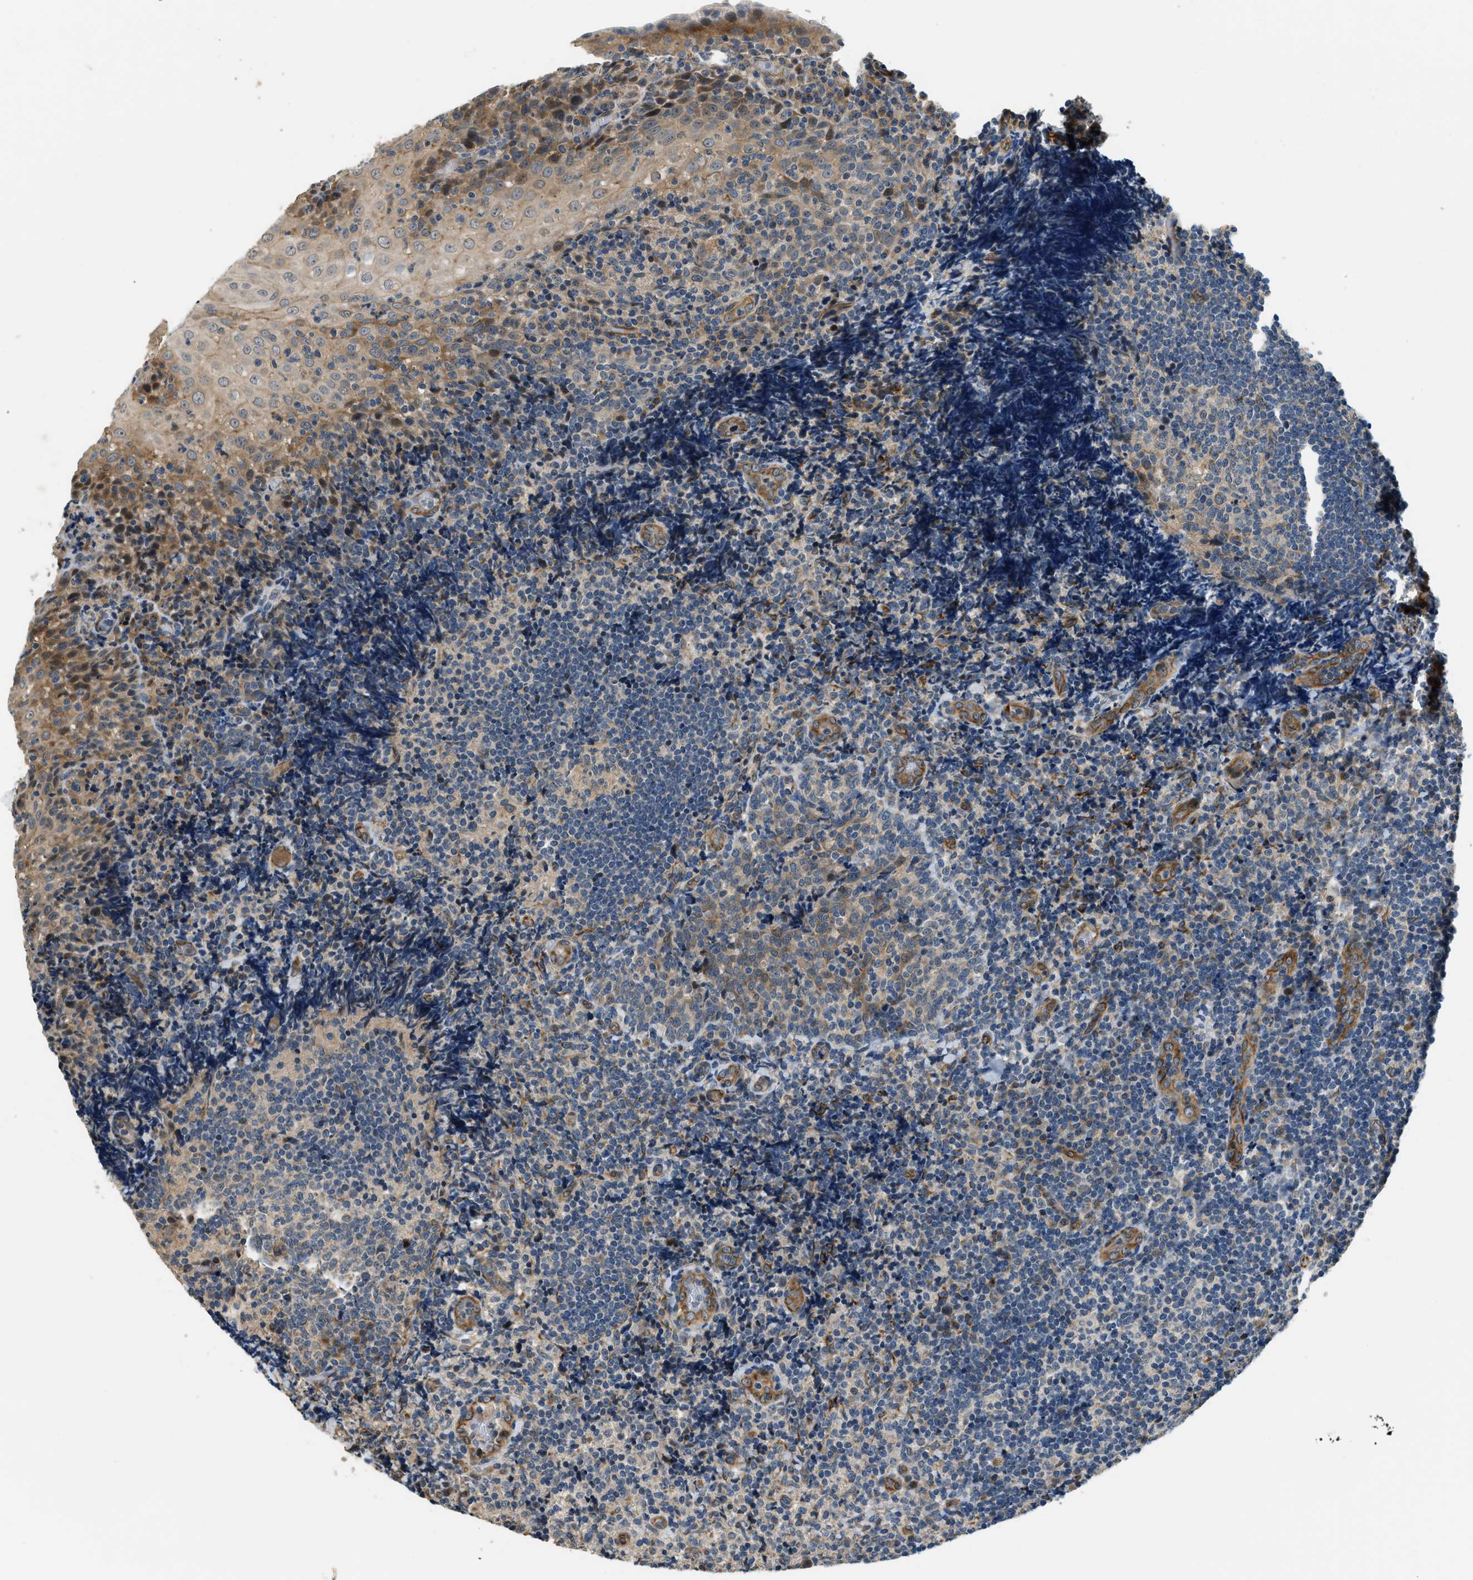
{"staining": {"intensity": "weak", "quantity": "<25%", "location": "cytoplasmic/membranous"}, "tissue": "tonsil", "cell_type": "Germinal center cells", "image_type": "normal", "snomed": [{"axis": "morphology", "description": "Normal tissue, NOS"}, {"axis": "topography", "description": "Tonsil"}], "caption": "A high-resolution histopathology image shows immunohistochemistry (IHC) staining of benign tonsil, which reveals no significant positivity in germinal center cells. (DAB IHC visualized using brightfield microscopy, high magnification).", "gene": "ALOX12", "patient": {"sex": "male", "age": 37}}